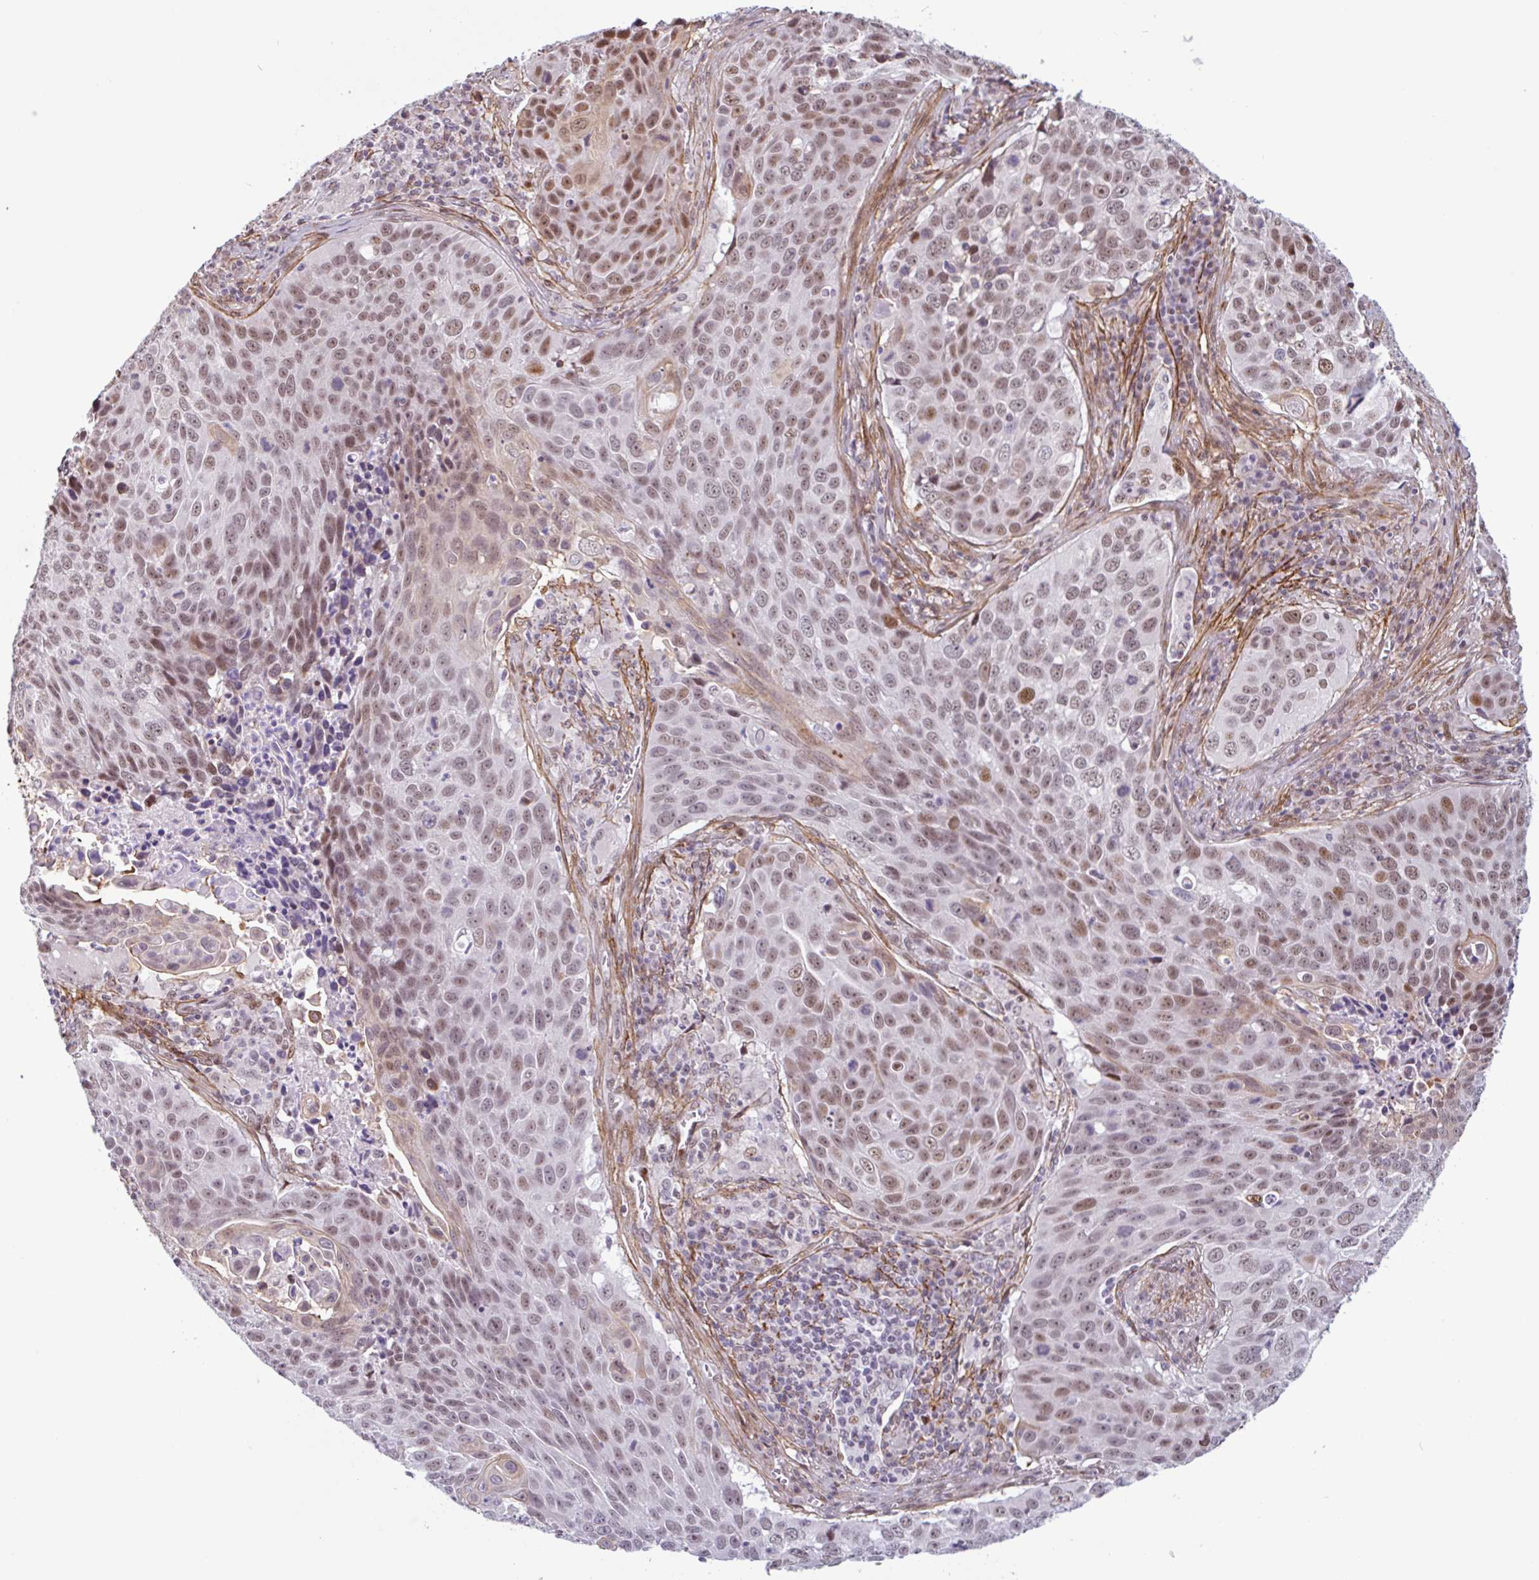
{"staining": {"intensity": "moderate", "quantity": ">75%", "location": "nuclear"}, "tissue": "lung cancer", "cell_type": "Tumor cells", "image_type": "cancer", "snomed": [{"axis": "morphology", "description": "Squamous cell carcinoma, NOS"}, {"axis": "topography", "description": "Lung"}], "caption": "This image shows lung cancer stained with immunohistochemistry (IHC) to label a protein in brown. The nuclear of tumor cells show moderate positivity for the protein. Nuclei are counter-stained blue.", "gene": "TMEM119", "patient": {"sex": "male", "age": 78}}